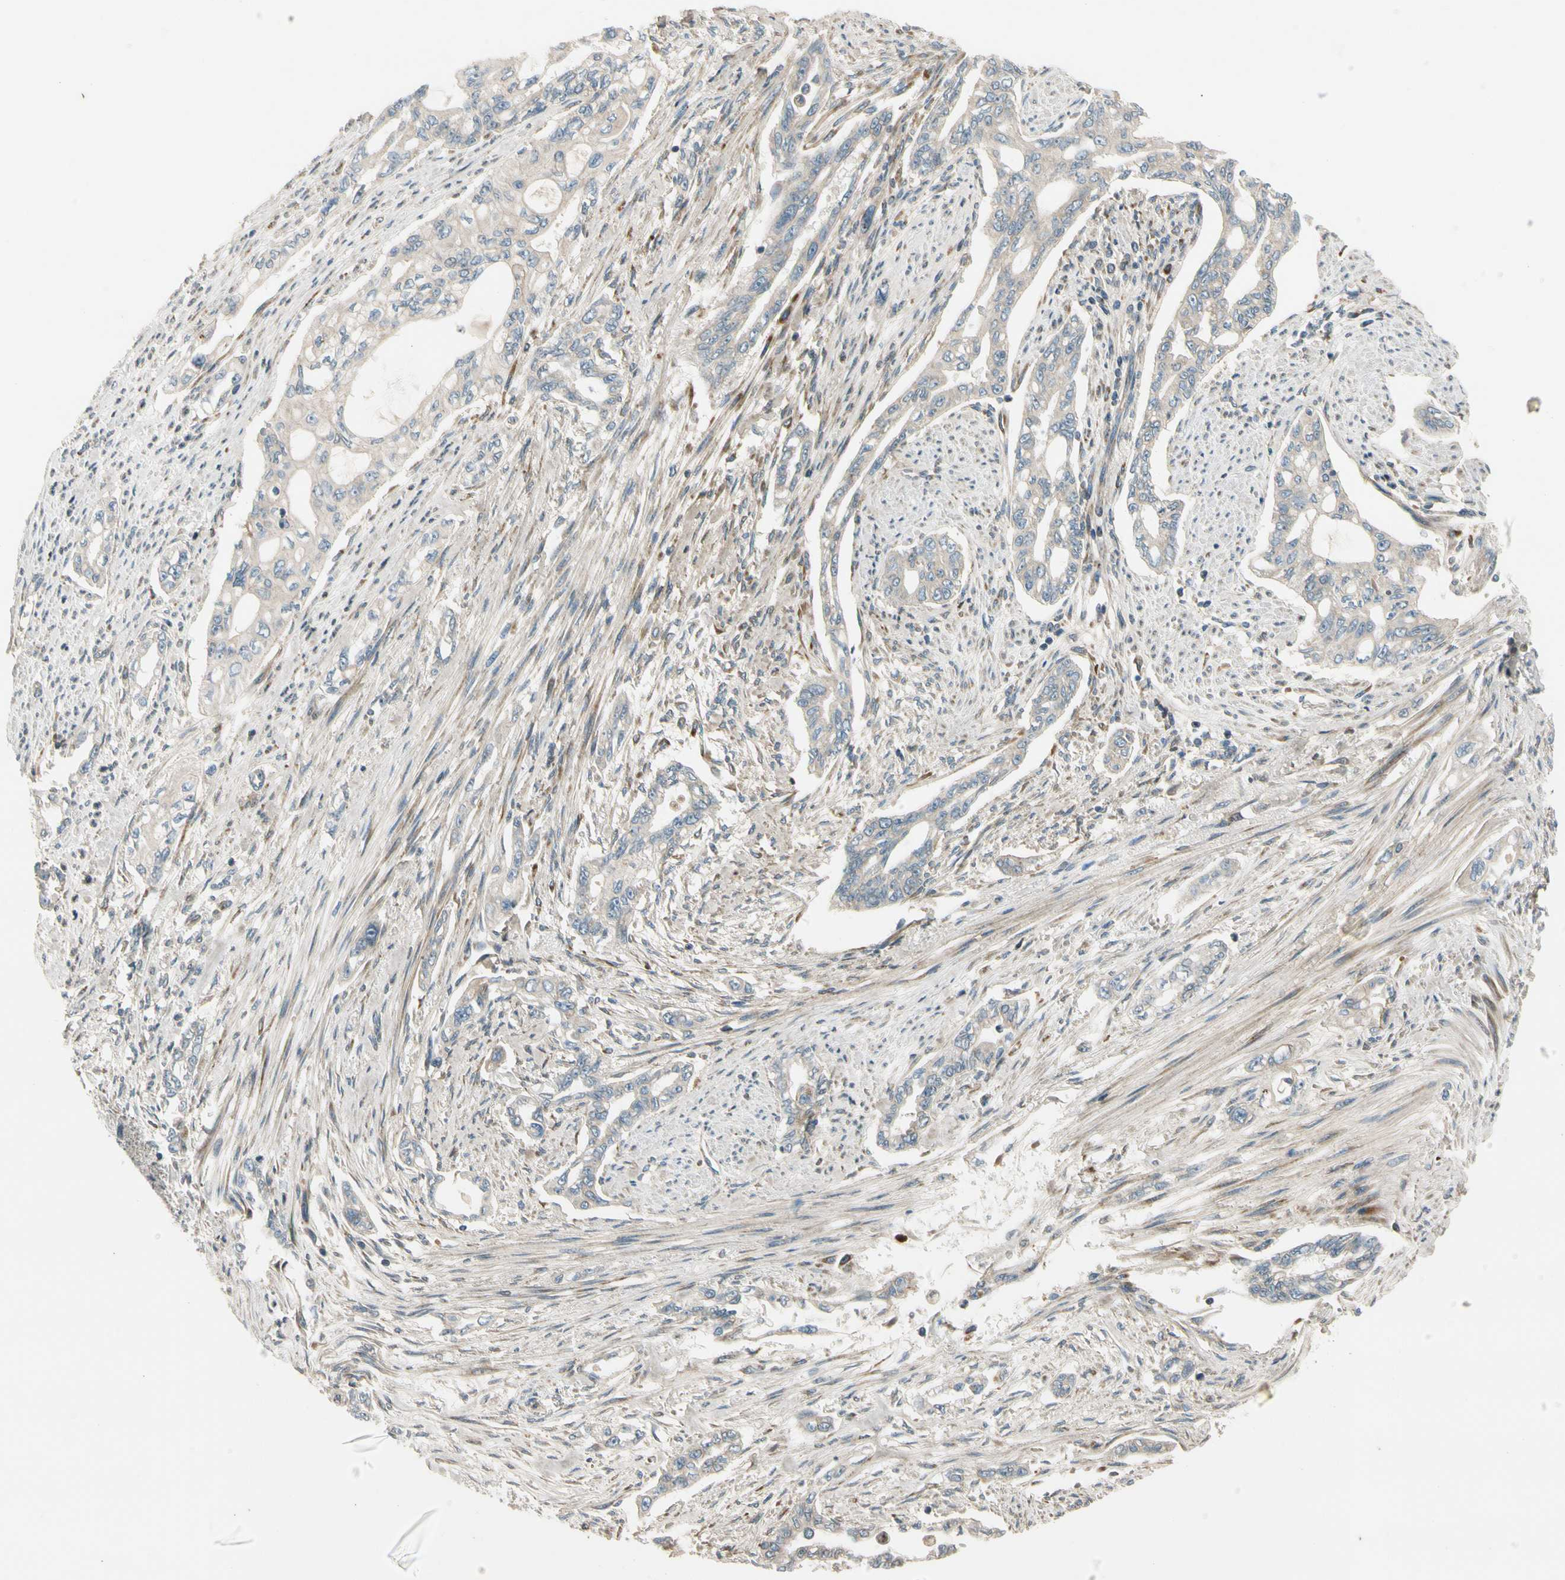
{"staining": {"intensity": "weak", "quantity": ">75%", "location": "cytoplasmic/membranous"}, "tissue": "pancreatic cancer", "cell_type": "Tumor cells", "image_type": "cancer", "snomed": [{"axis": "morphology", "description": "Normal tissue, NOS"}, {"axis": "topography", "description": "Pancreas"}], "caption": "Immunohistochemistry (IHC) staining of pancreatic cancer, which shows low levels of weak cytoplasmic/membranous positivity in about >75% of tumor cells indicating weak cytoplasmic/membranous protein staining. The staining was performed using DAB (brown) for protein detection and nuclei were counterstained in hematoxylin (blue).", "gene": "MST1R", "patient": {"sex": "male", "age": 42}}